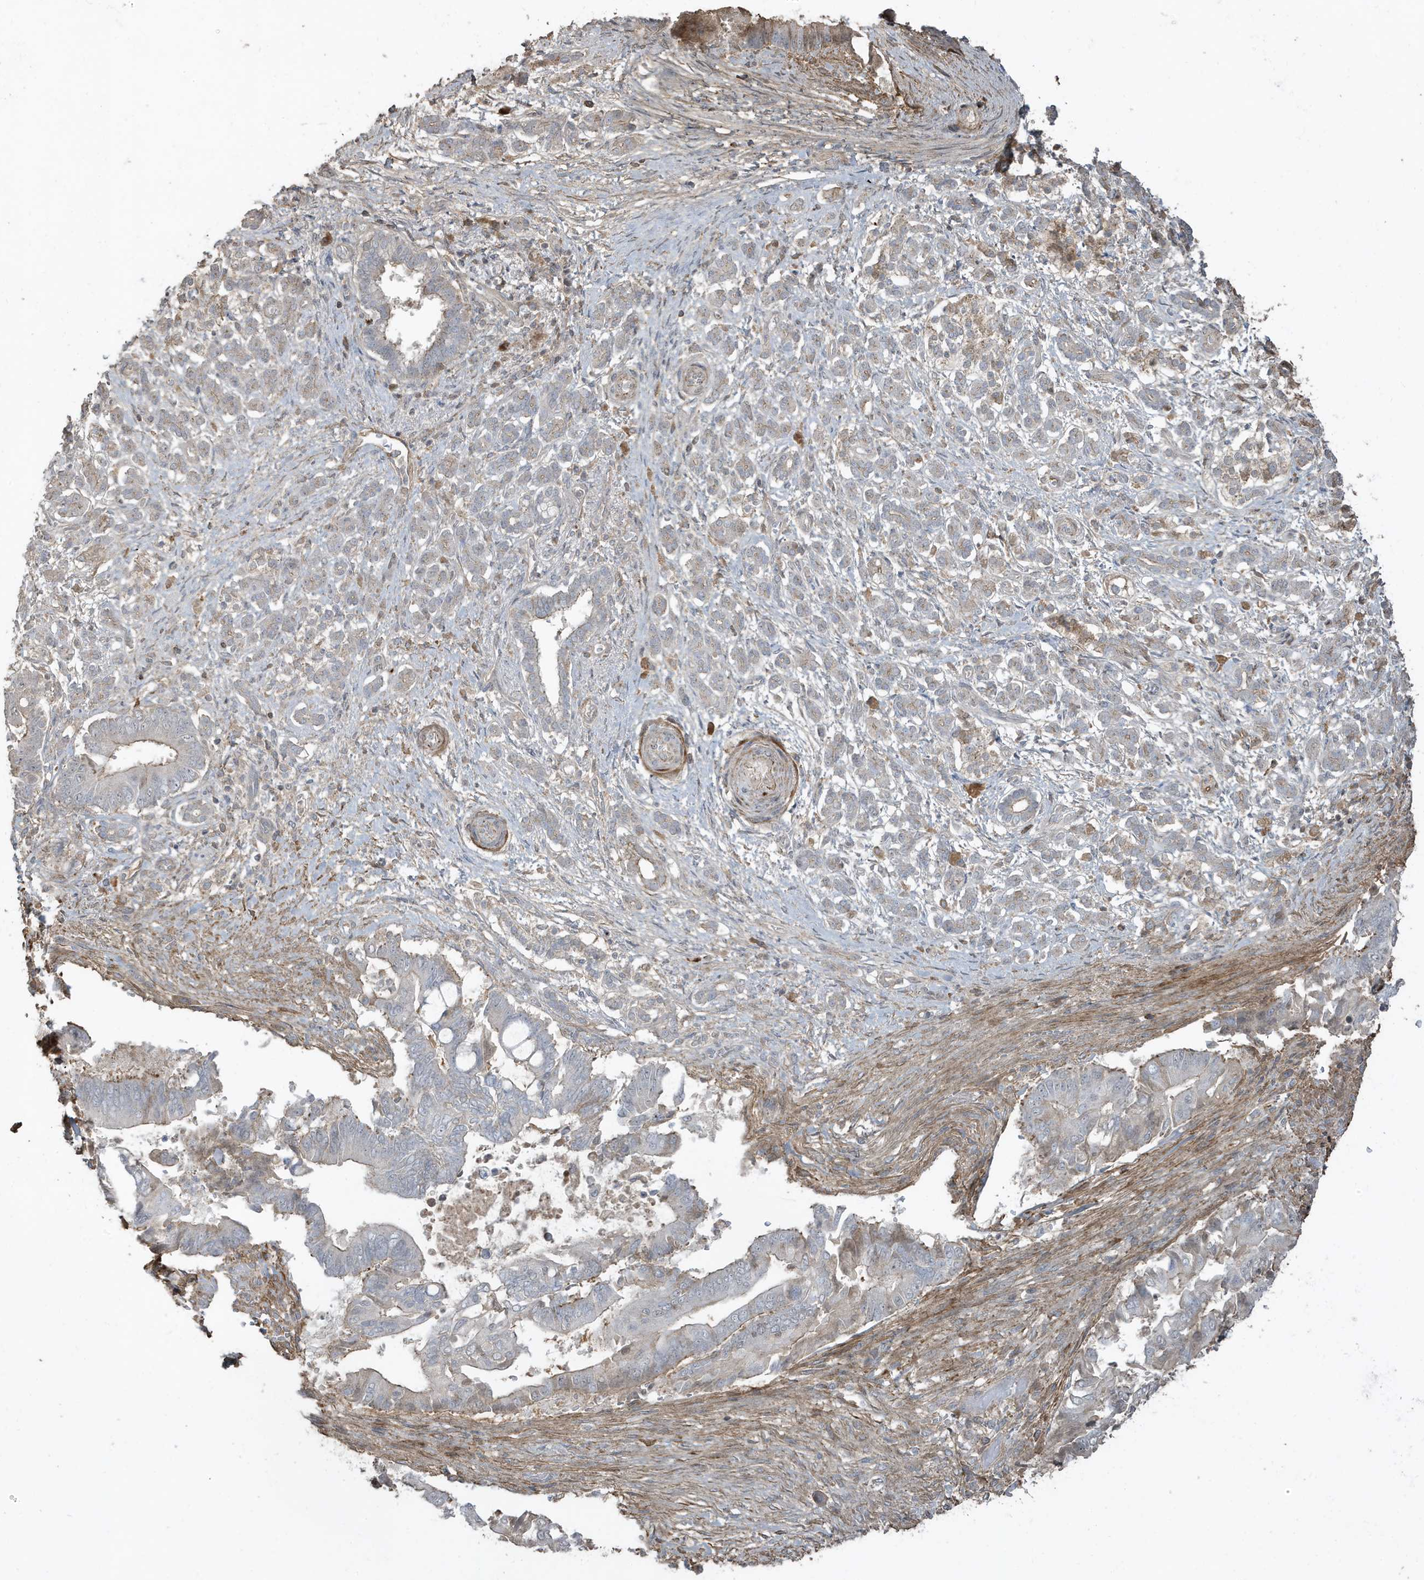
{"staining": {"intensity": "negative", "quantity": "none", "location": "none"}, "tissue": "pancreatic cancer", "cell_type": "Tumor cells", "image_type": "cancer", "snomed": [{"axis": "morphology", "description": "Adenocarcinoma, NOS"}, {"axis": "topography", "description": "Pancreas"}], "caption": "DAB immunohistochemical staining of human pancreatic cancer (adenocarcinoma) demonstrates no significant positivity in tumor cells.", "gene": "PRRT3", "patient": {"sex": "male", "age": 68}}